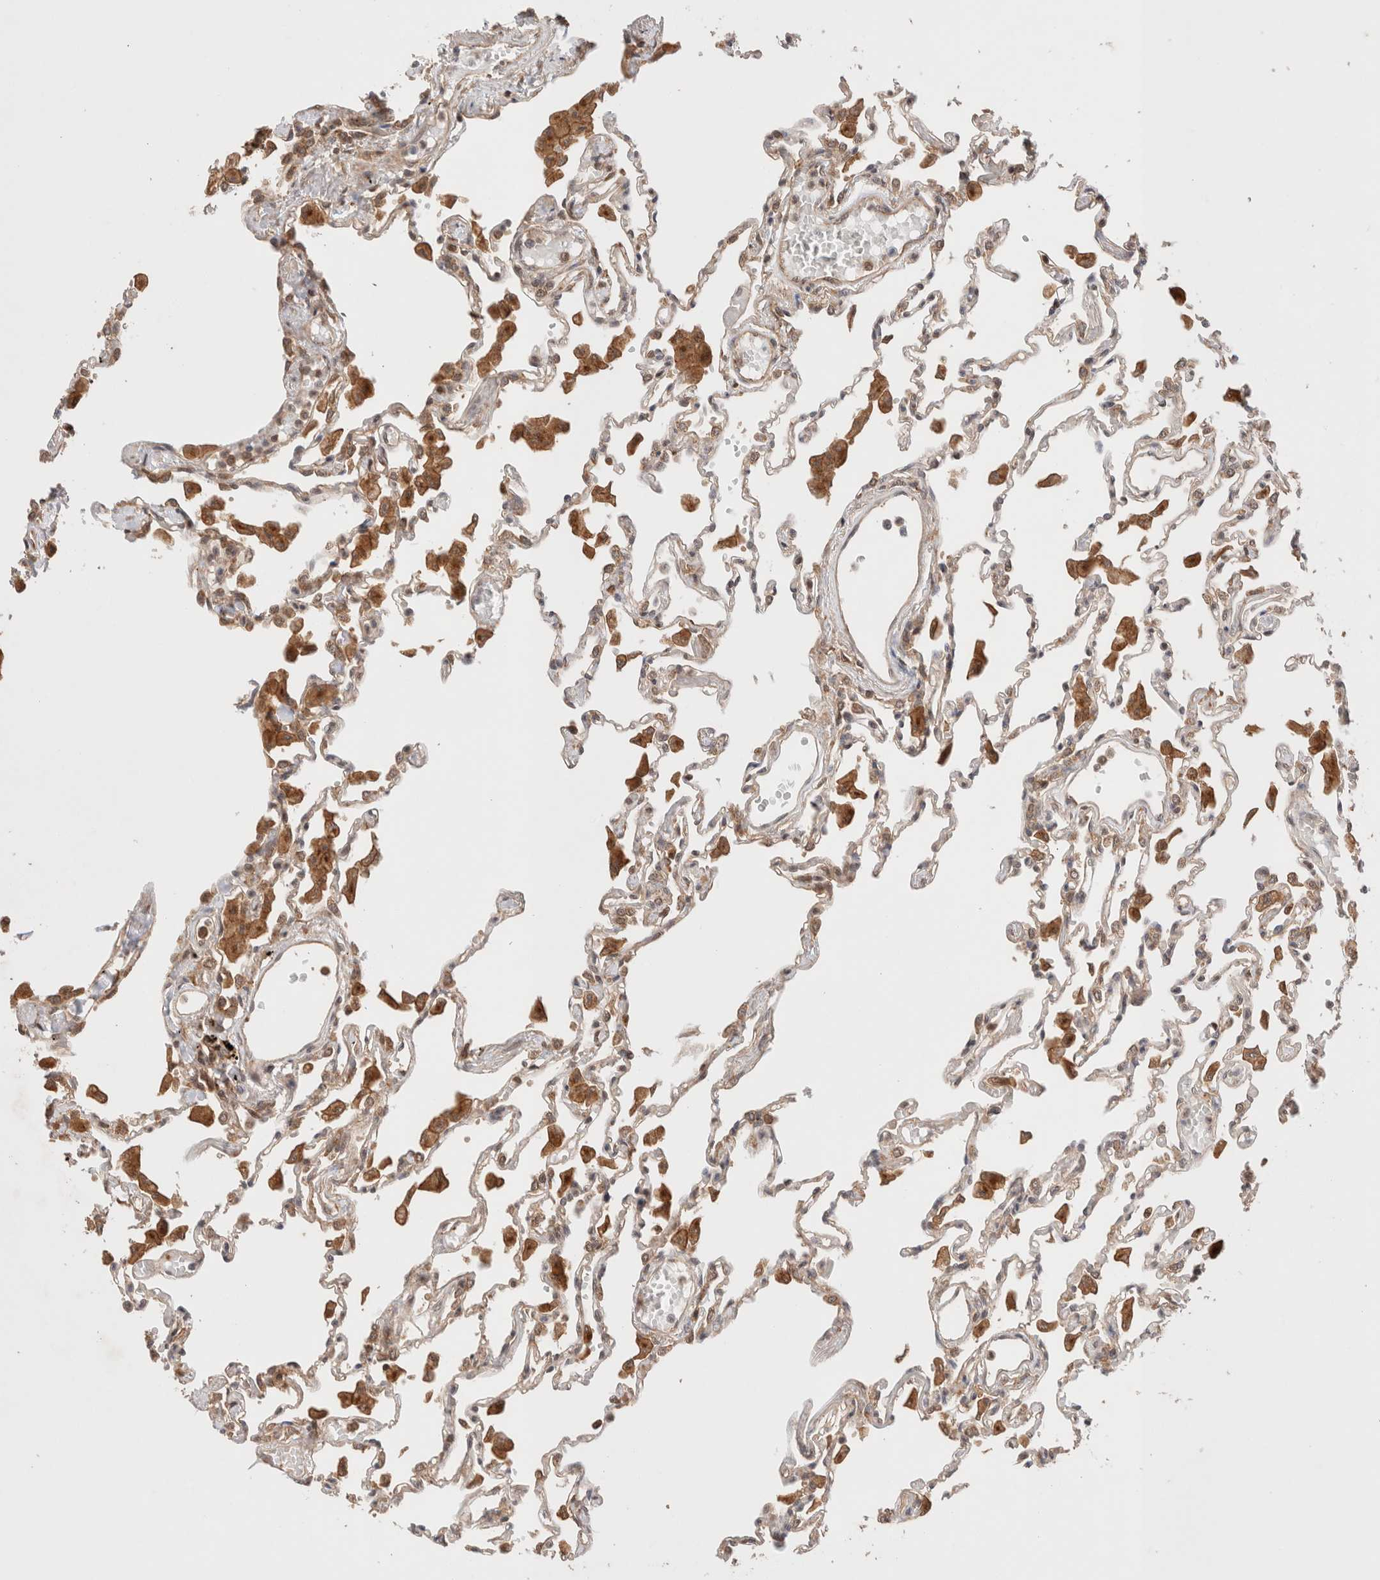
{"staining": {"intensity": "moderate", "quantity": "25%-75%", "location": "cytoplasmic/membranous"}, "tissue": "lung", "cell_type": "Alveolar cells", "image_type": "normal", "snomed": [{"axis": "morphology", "description": "Normal tissue, NOS"}, {"axis": "topography", "description": "Bronchus"}, {"axis": "topography", "description": "Lung"}], "caption": "IHC (DAB (3,3'-diaminobenzidine)) staining of unremarkable human lung reveals moderate cytoplasmic/membranous protein staining in approximately 25%-75% of alveolar cells.", "gene": "SIKE1", "patient": {"sex": "female", "age": 49}}